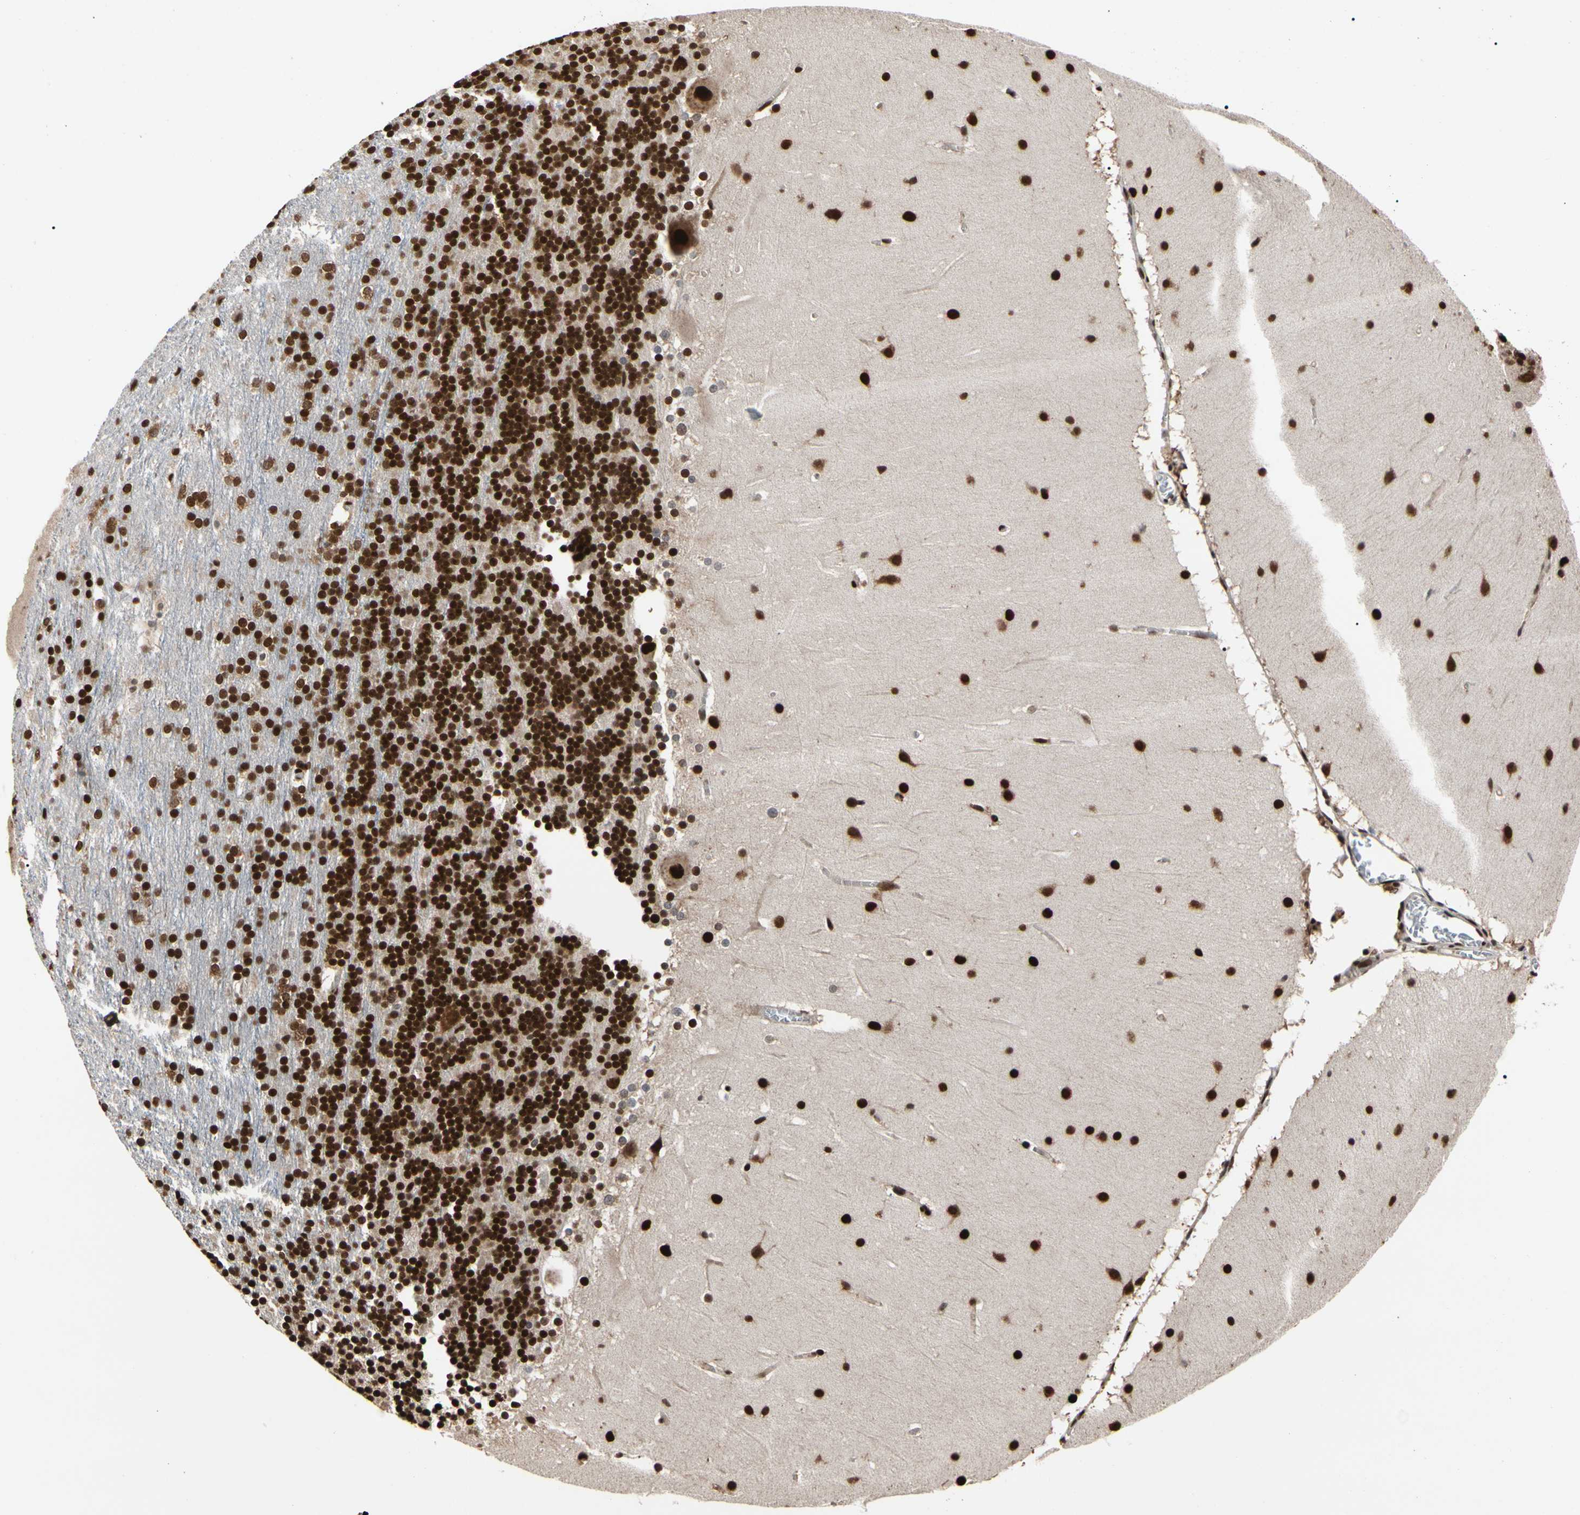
{"staining": {"intensity": "strong", "quantity": ">75%", "location": "nuclear"}, "tissue": "cerebellum", "cell_type": "Cells in granular layer", "image_type": "normal", "snomed": [{"axis": "morphology", "description": "Normal tissue, NOS"}, {"axis": "topography", "description": "Cerebellum"}], "caption": "A brown stain labels strong nuclear positivity of a protein in cells in granular layer of normal human cerebellum. (DAB = brown stain, brightfield microscopy at high magnification).", "gene": "FAM98B", "patient": {"sex": "female", "age": 19}}